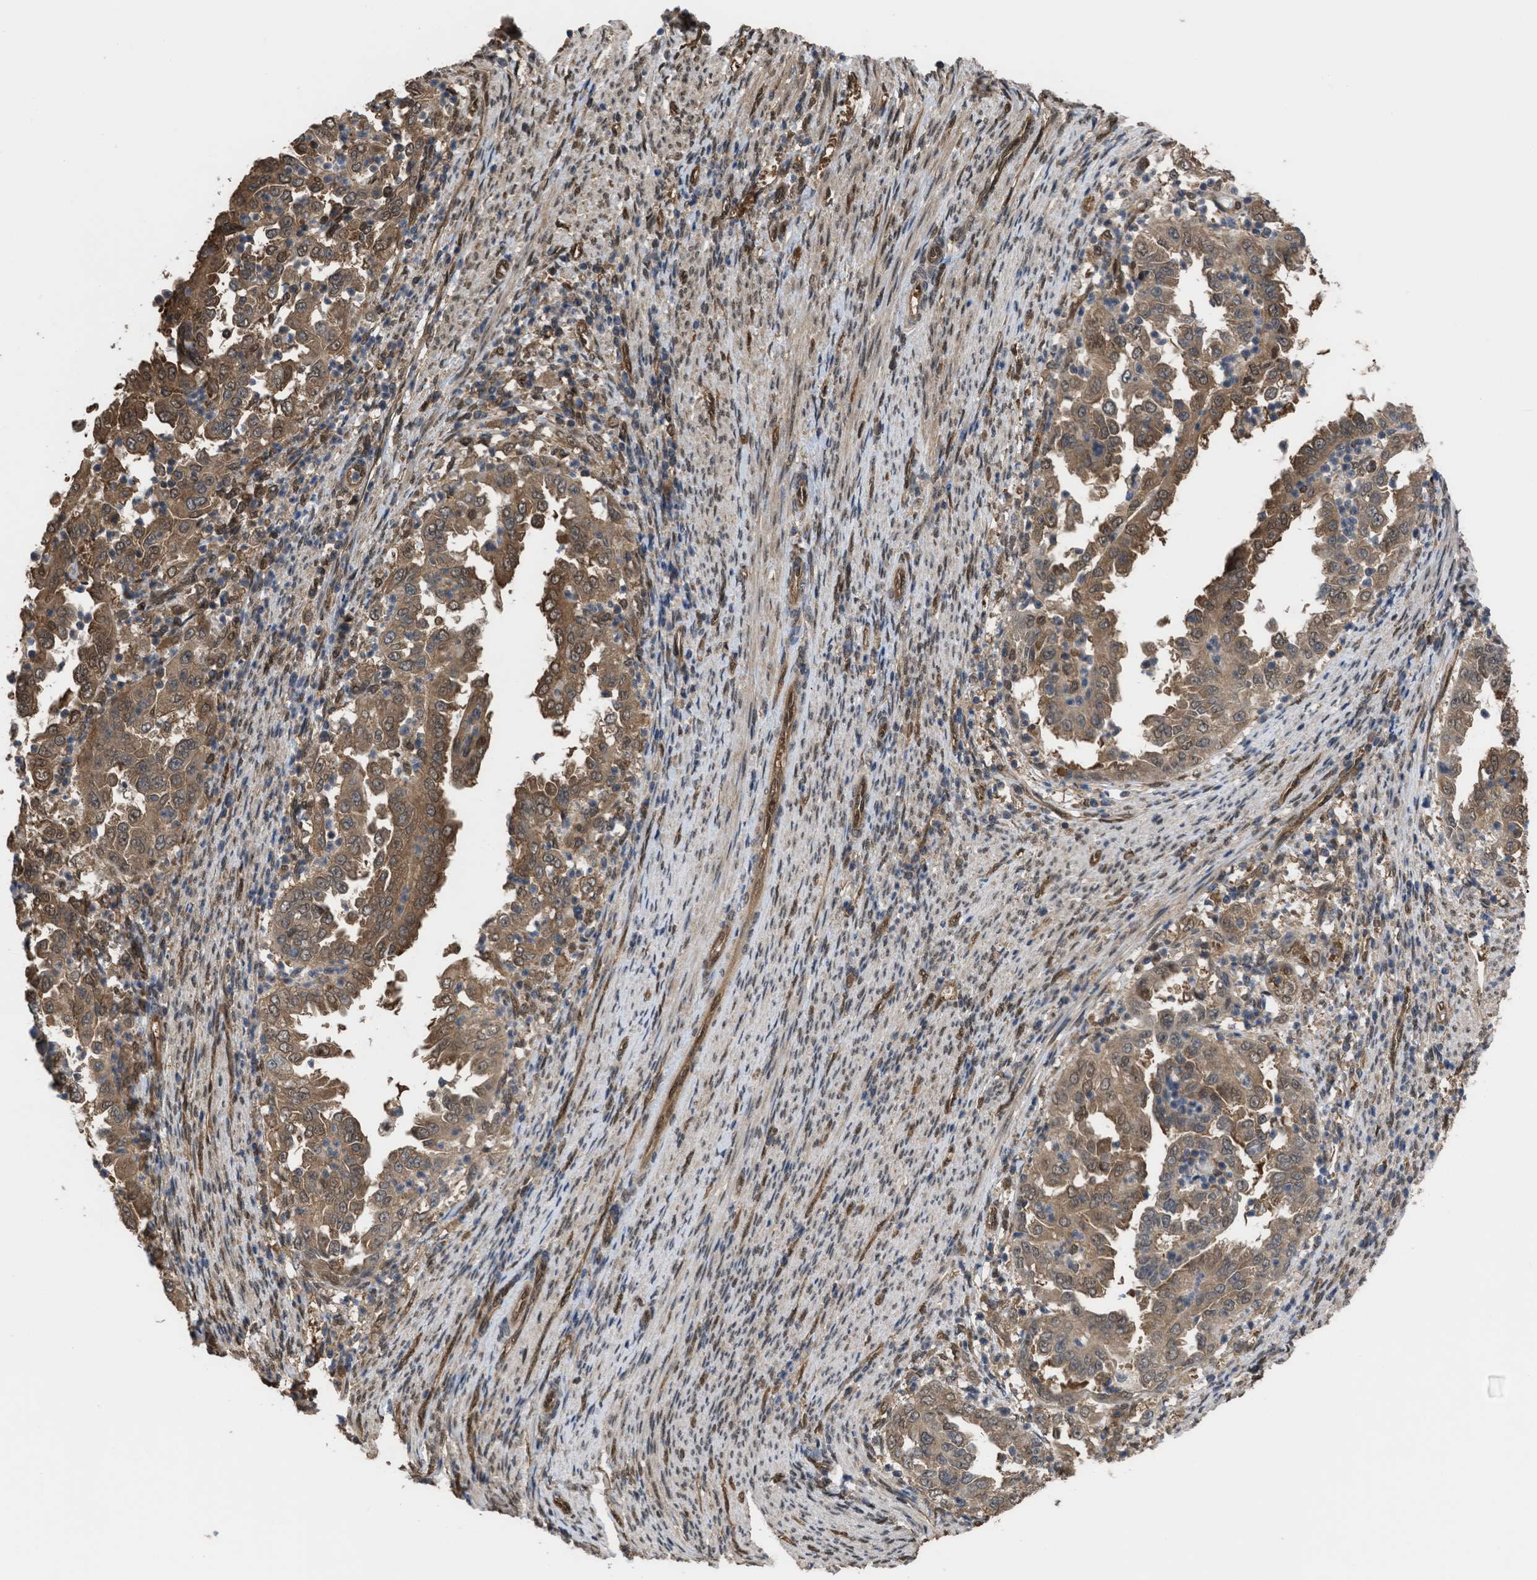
{"staining": {"intensity": "moderate", "quantity": ">75%", "location": "cytoplasmic/membranous,nuclear"}, "tissue": "endometrial cancer", "cell_type": "Tumor cells", "image_type": "cancer", "snomed": [{"axis": "morphology", "description": "Adenocarcinoma, NOS"}, {"axis": "topography", "description": "Endometrium"}], "caption": "This is an image of immunohistochemistry staining of endometrial adenocarcinoma, which shows moderate staining in the cytoplasmic/membranous and nuclear of tumor cells.", "gene": "YWHAG", "patient": {"sex": "female", "age": 85}}